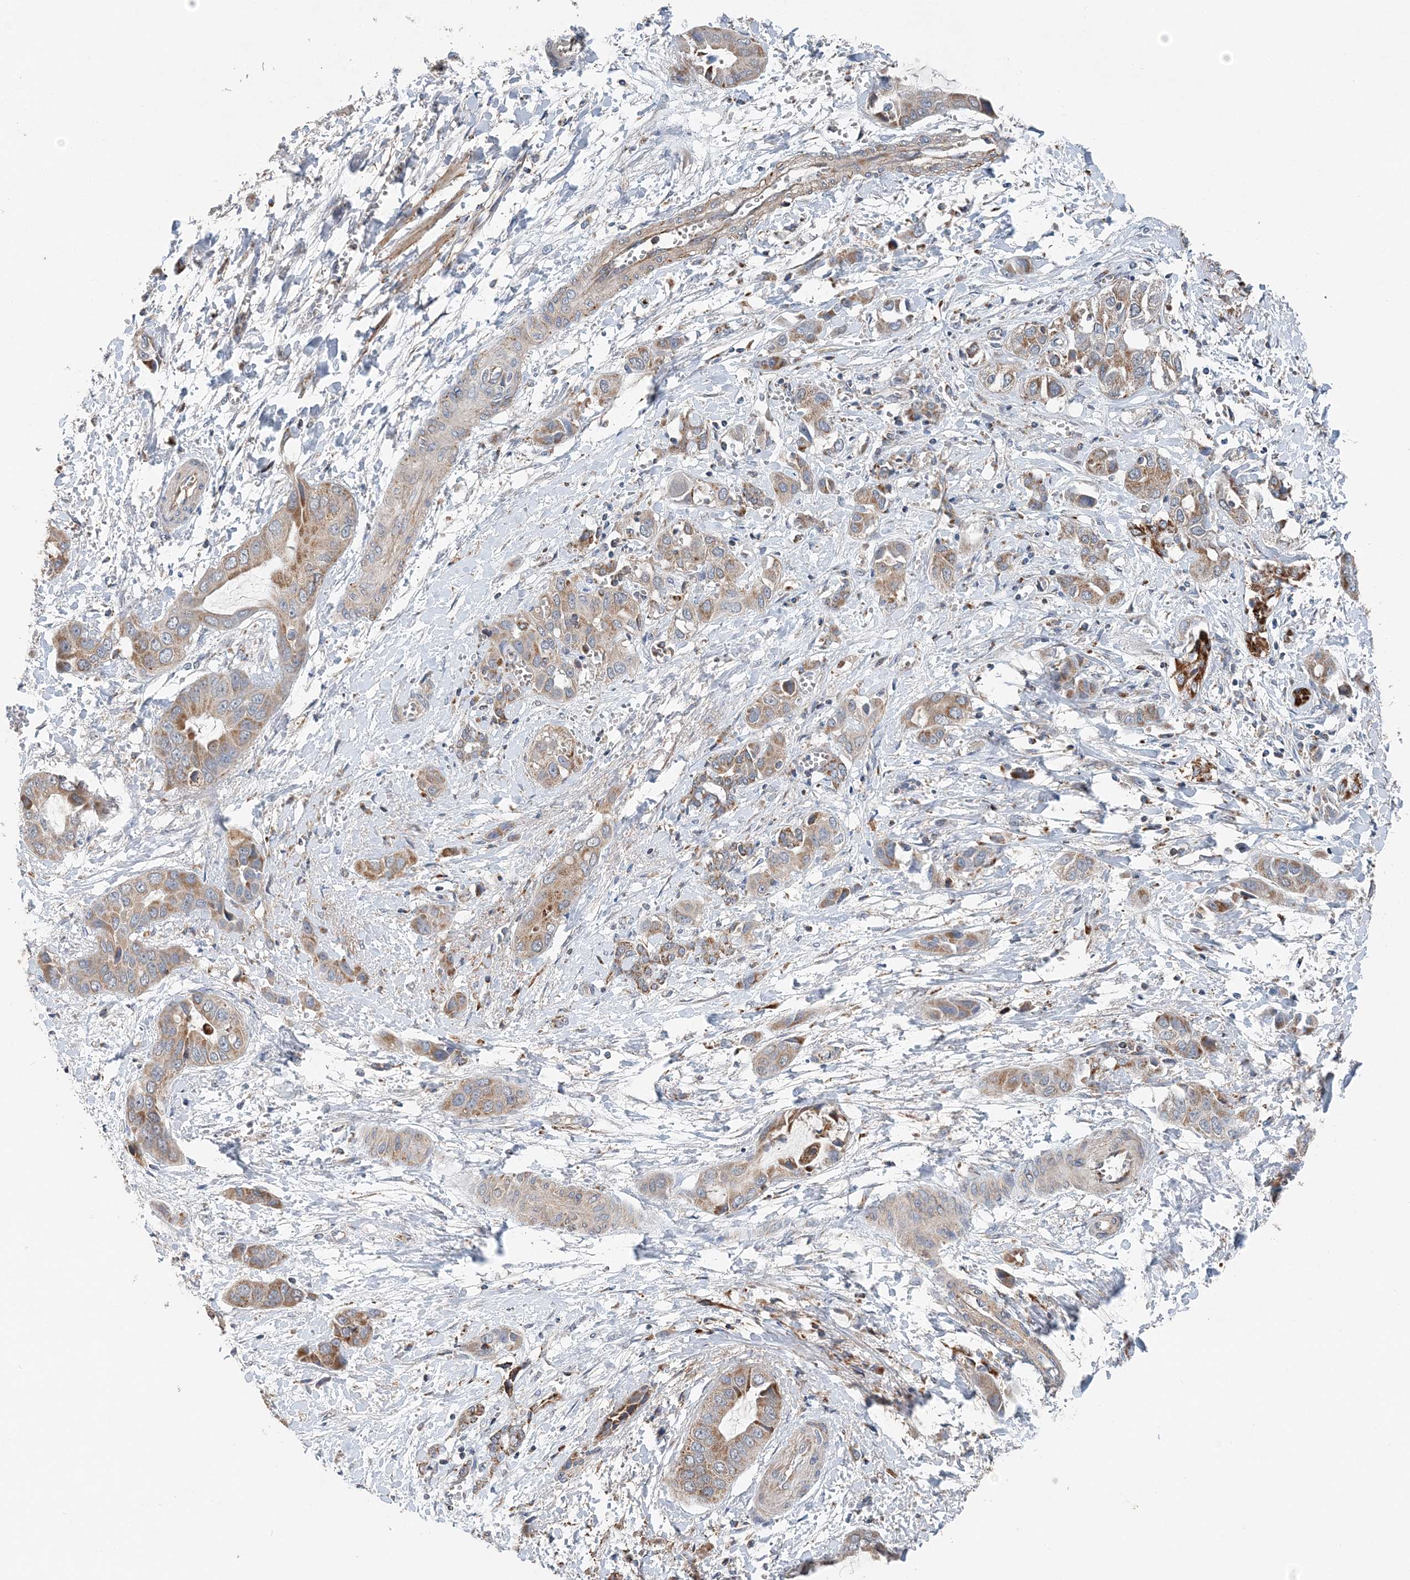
{"staining": {"intensity": "moderate", "quantity": ">75%", "location": "cytoplasmic/membranous"}, "tissue": "liver cancer", "cell_type": "Tumor cells", "image_type": "cancer", "snomed": [{"axis": "morphology", "description": "Cholangiocarcinoma"}, {"axis": "topography", "description": "Liver"}], "caption": "The image demonstrates immunohistochemical staining of liver cancer. There is moderate cytoplasmic/membranous staining is present in about >75% of tumor cells.", "gene": "SPRY2", "patient": {"sex": "female", "age": 52}}